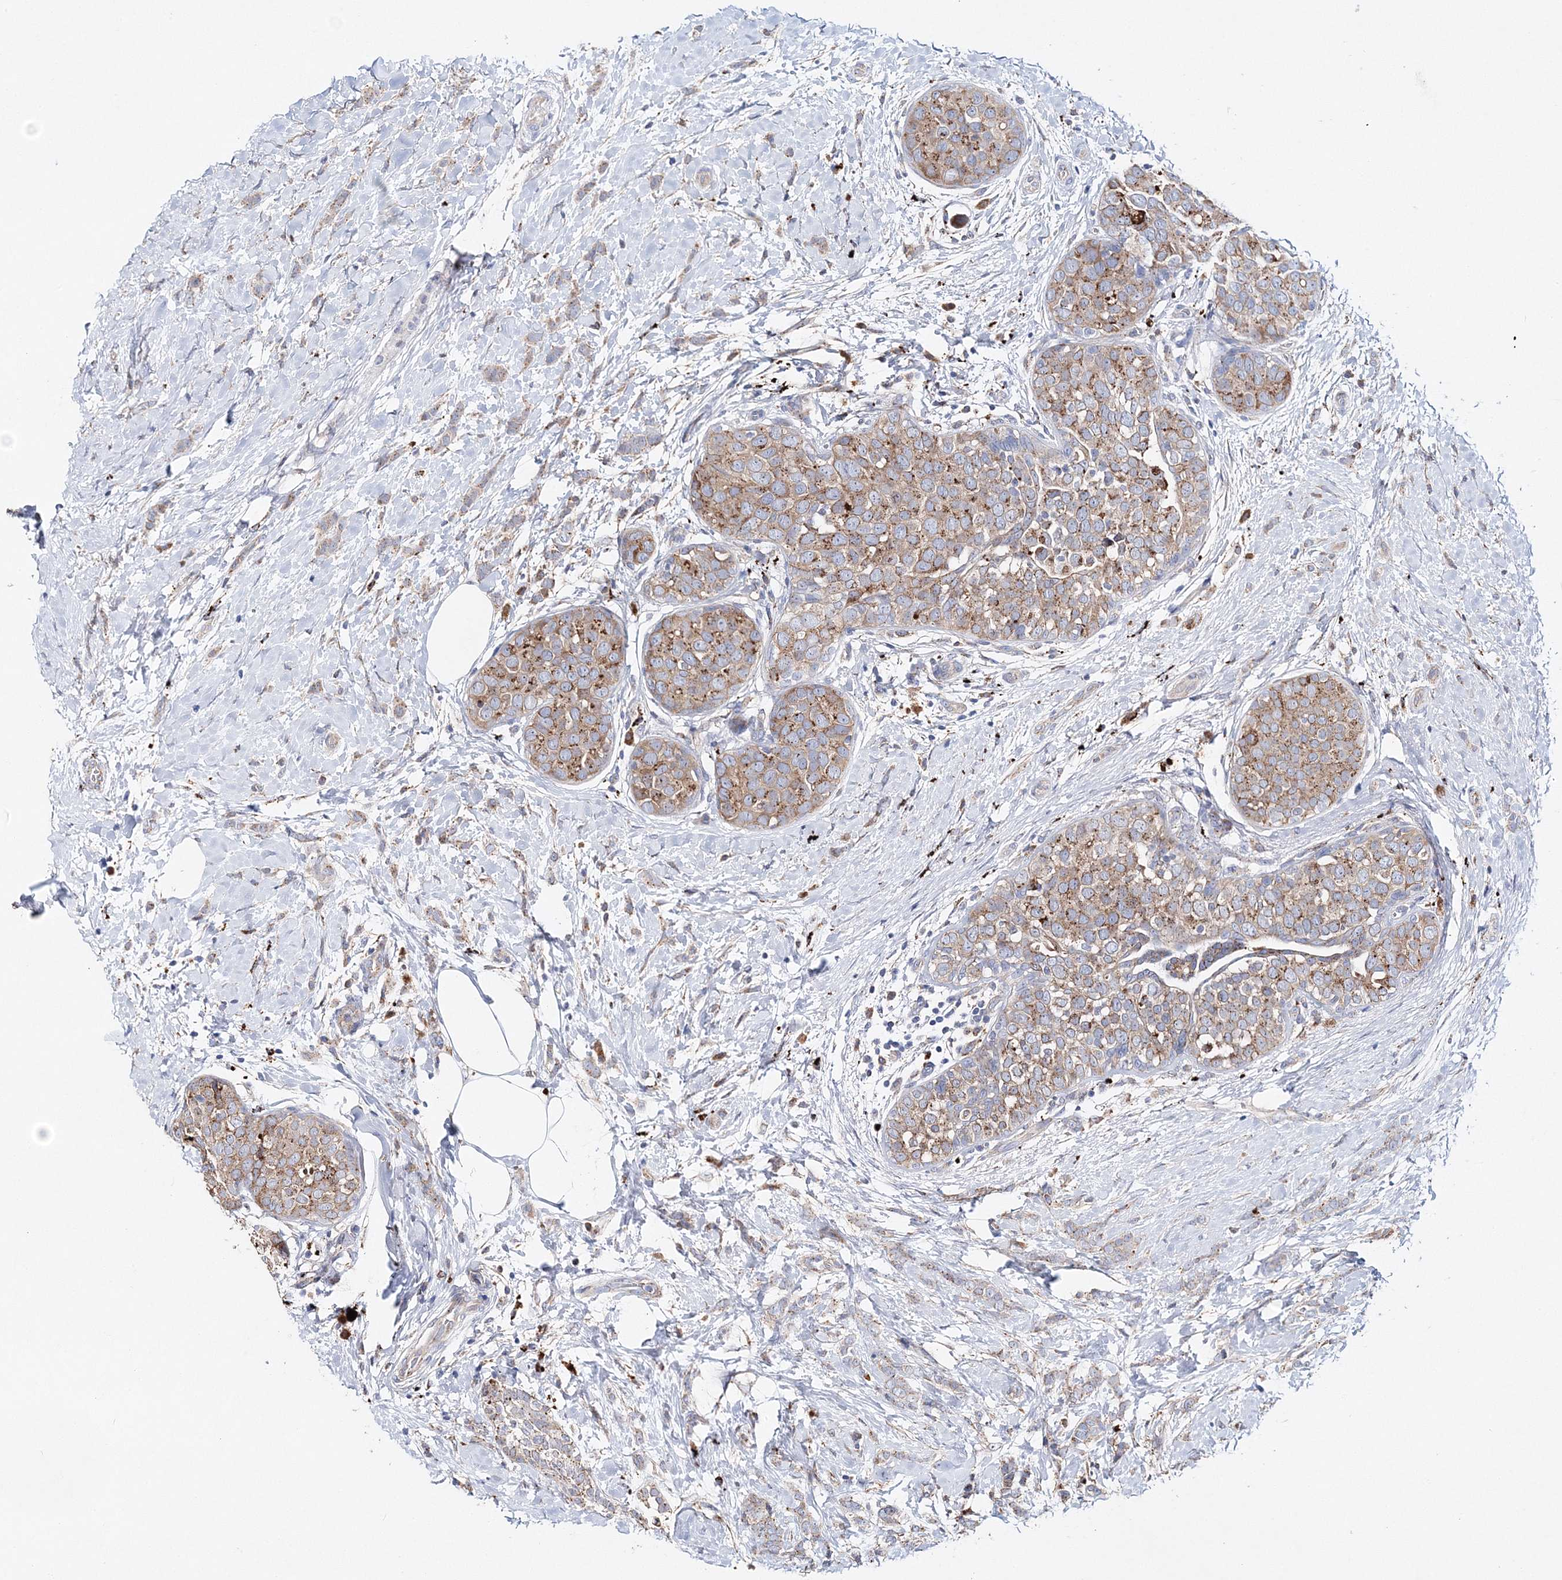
{"staining": {"intensity": "moderate", "quantity": ">75%", "location": "cytoplasmic/membranous"}, "tissue": "breast cancer", "cell_type": "Tumor cells", "image_type": "cancer", "snomed": [{"axis": "morphology", "description": "Lobular carcinoma, in situ"}, {"axis": "morphology", "description": "Lobular carcinoma"}, {"axis": "topography", "description": "Breast"}], "caption": "Immunohistochemical staining of human lobular carcinoma (breast) reveals medium levels of moderate cytoplasmic/membranous expression in approximately >75% of tumor cells.", "gene": "C3orf38", "patient": {"sex": "female", "age": 41}}